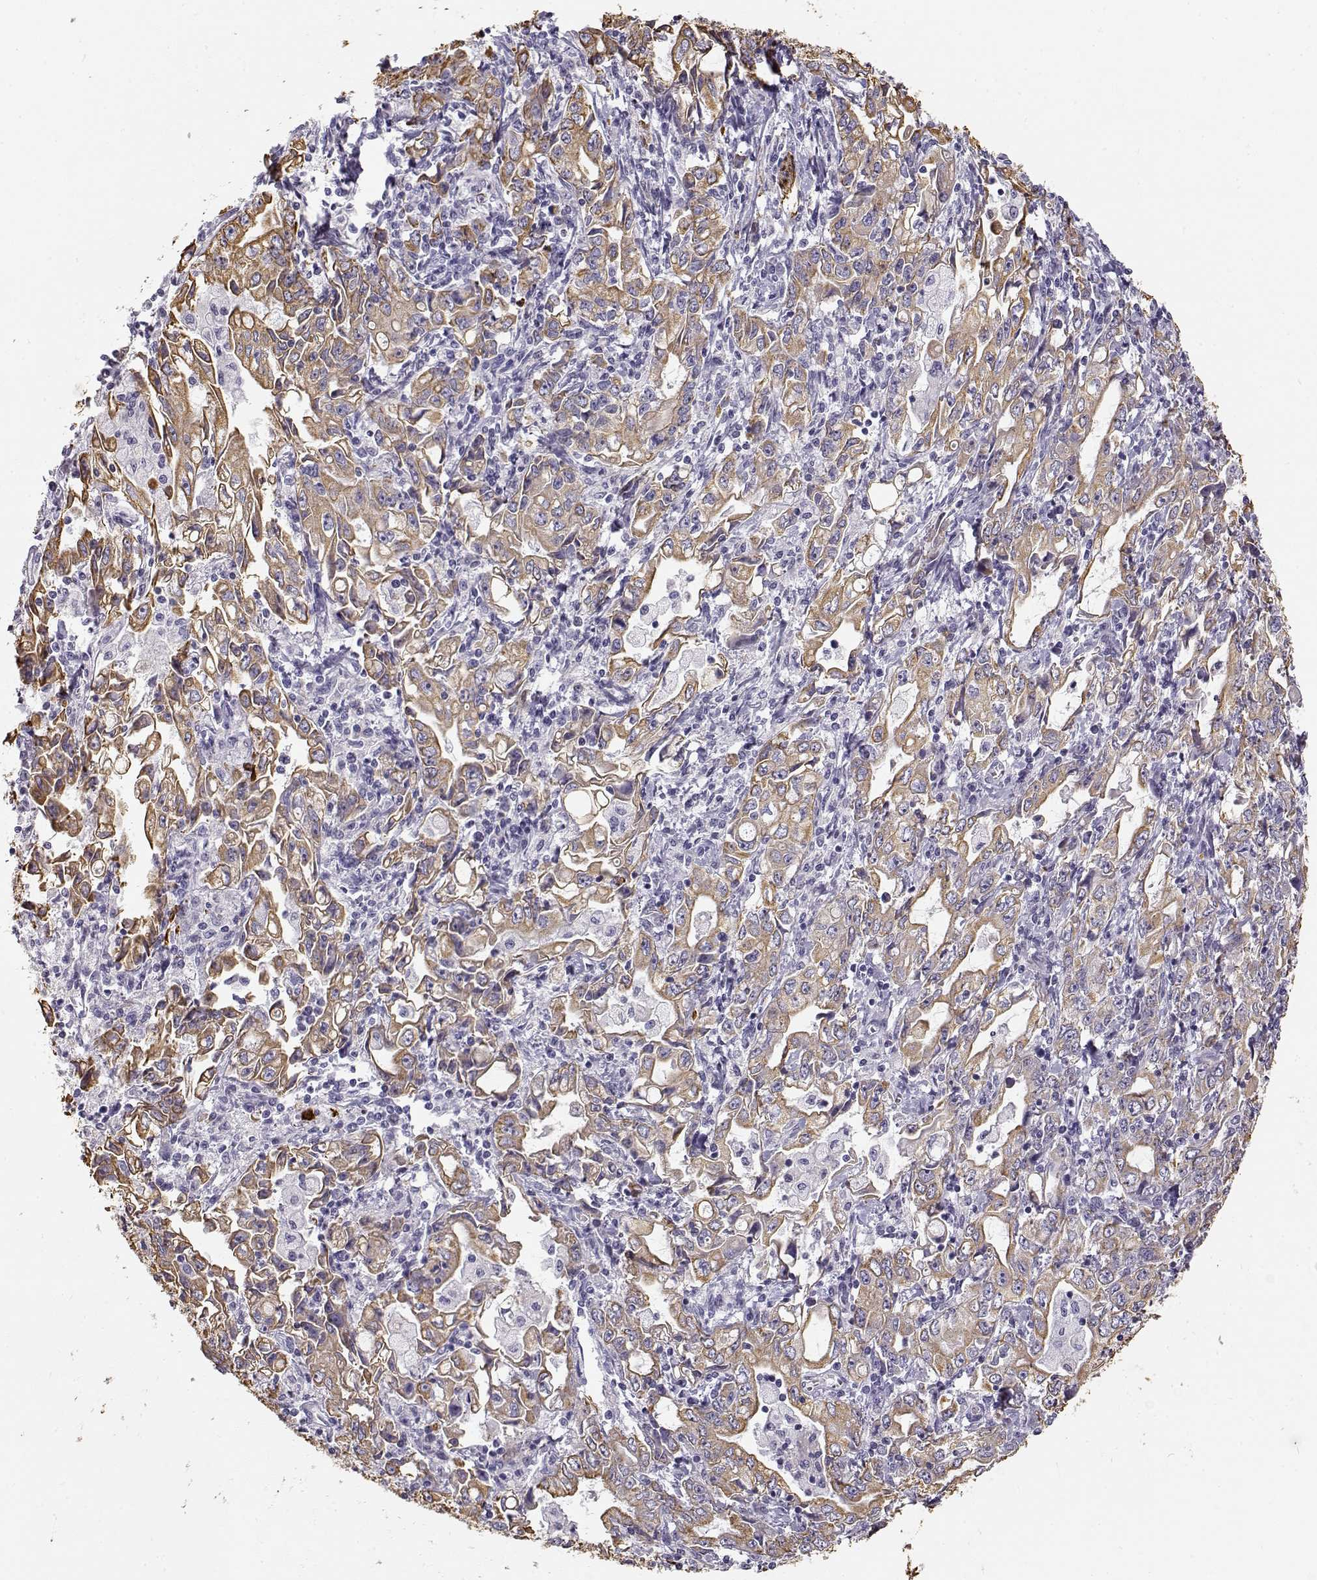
{"staining": {"intensity": "weak", "quantity": ">75%", "location": "cytoplasmic/membranous"}, "tissue": "stomach cancer", "cell_type": "Tumor cells", "image_type": "cancer", "snomed": [{"axis": "morphology", "description": "Adenocarcinoma, NOS"}, {"axis": "topography", "description": "Stomach, lower"}], "caption": "Immunohistochemistry micrograph of neoplastic tissue: human adenocarcinoma (stomach) stained using IHC demonstrates low levels of weak protein expression localized specifically in the cytoplasmic/membranous of tumor cells, appearing as a cytoplasmic/membranous brown color.", "gene": "S100B", "patient": {"sex": "female", "age": 72}}